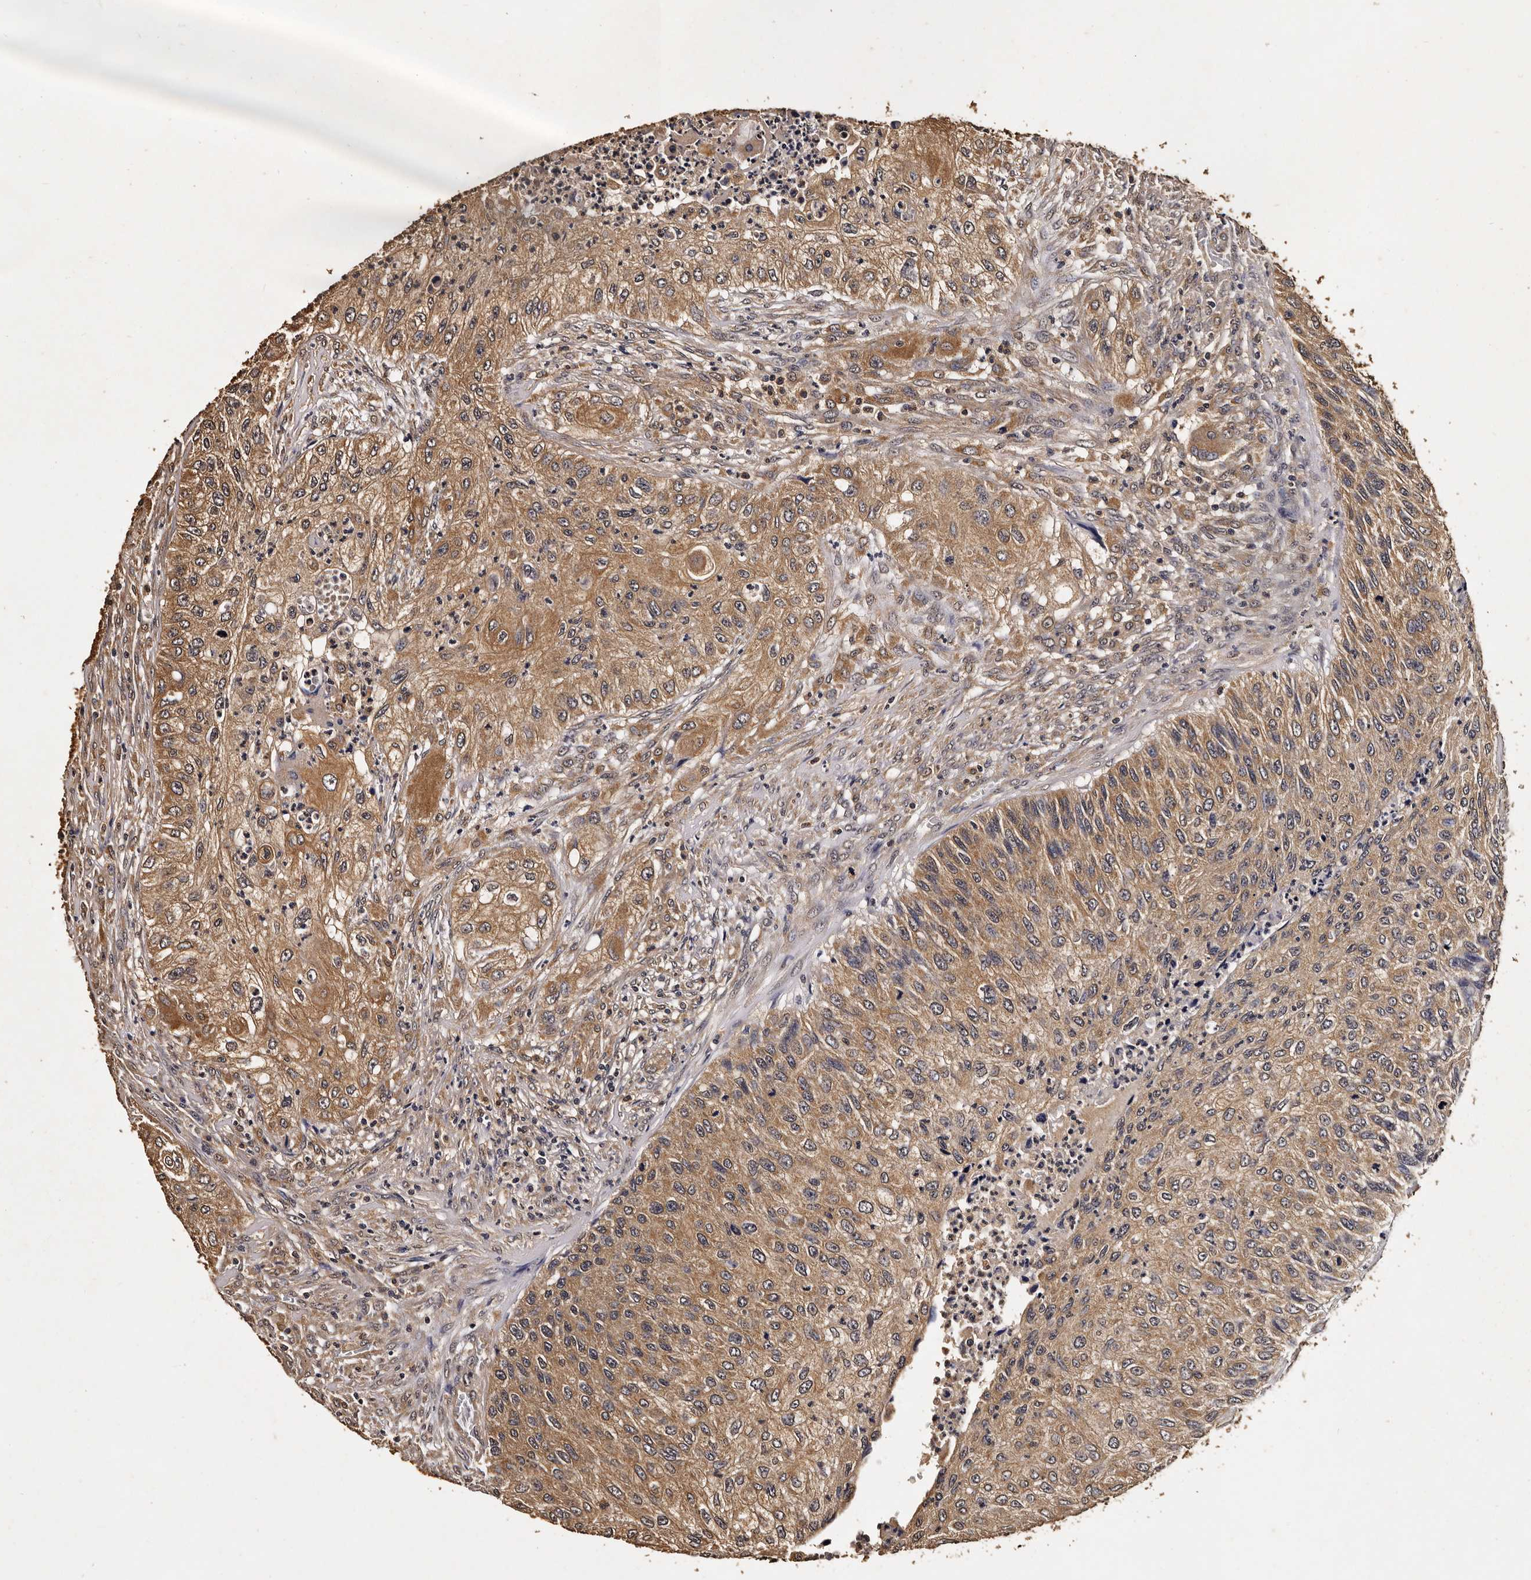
{"staining": {"intensity": "moderate", "quantity": ">75%", "location": "cytoplasmic/membranous"}, "tissue": "urothelial cancer", "cell_type": "Tumor cells", "image_type": "cancer", "snomed": [{"axis": "morphology", "description": "Urothelial carcinoma, High grade"}, {"axis": "topography", "description": "Urinary bladder"}], "caption": "Urothelial cancer was stained to show a protein in brown. There is medium levels of moderate cytoplasmic/membranous expression in approximately >75% of tumor cells. The staining was performed using DAB to visualize the protein expression in brown, while the nuclei were stained in blue with hematoxylin (Magnification: 20x).", "gene": "PARS2", "patient": {"sex": "female", "age": 60}}